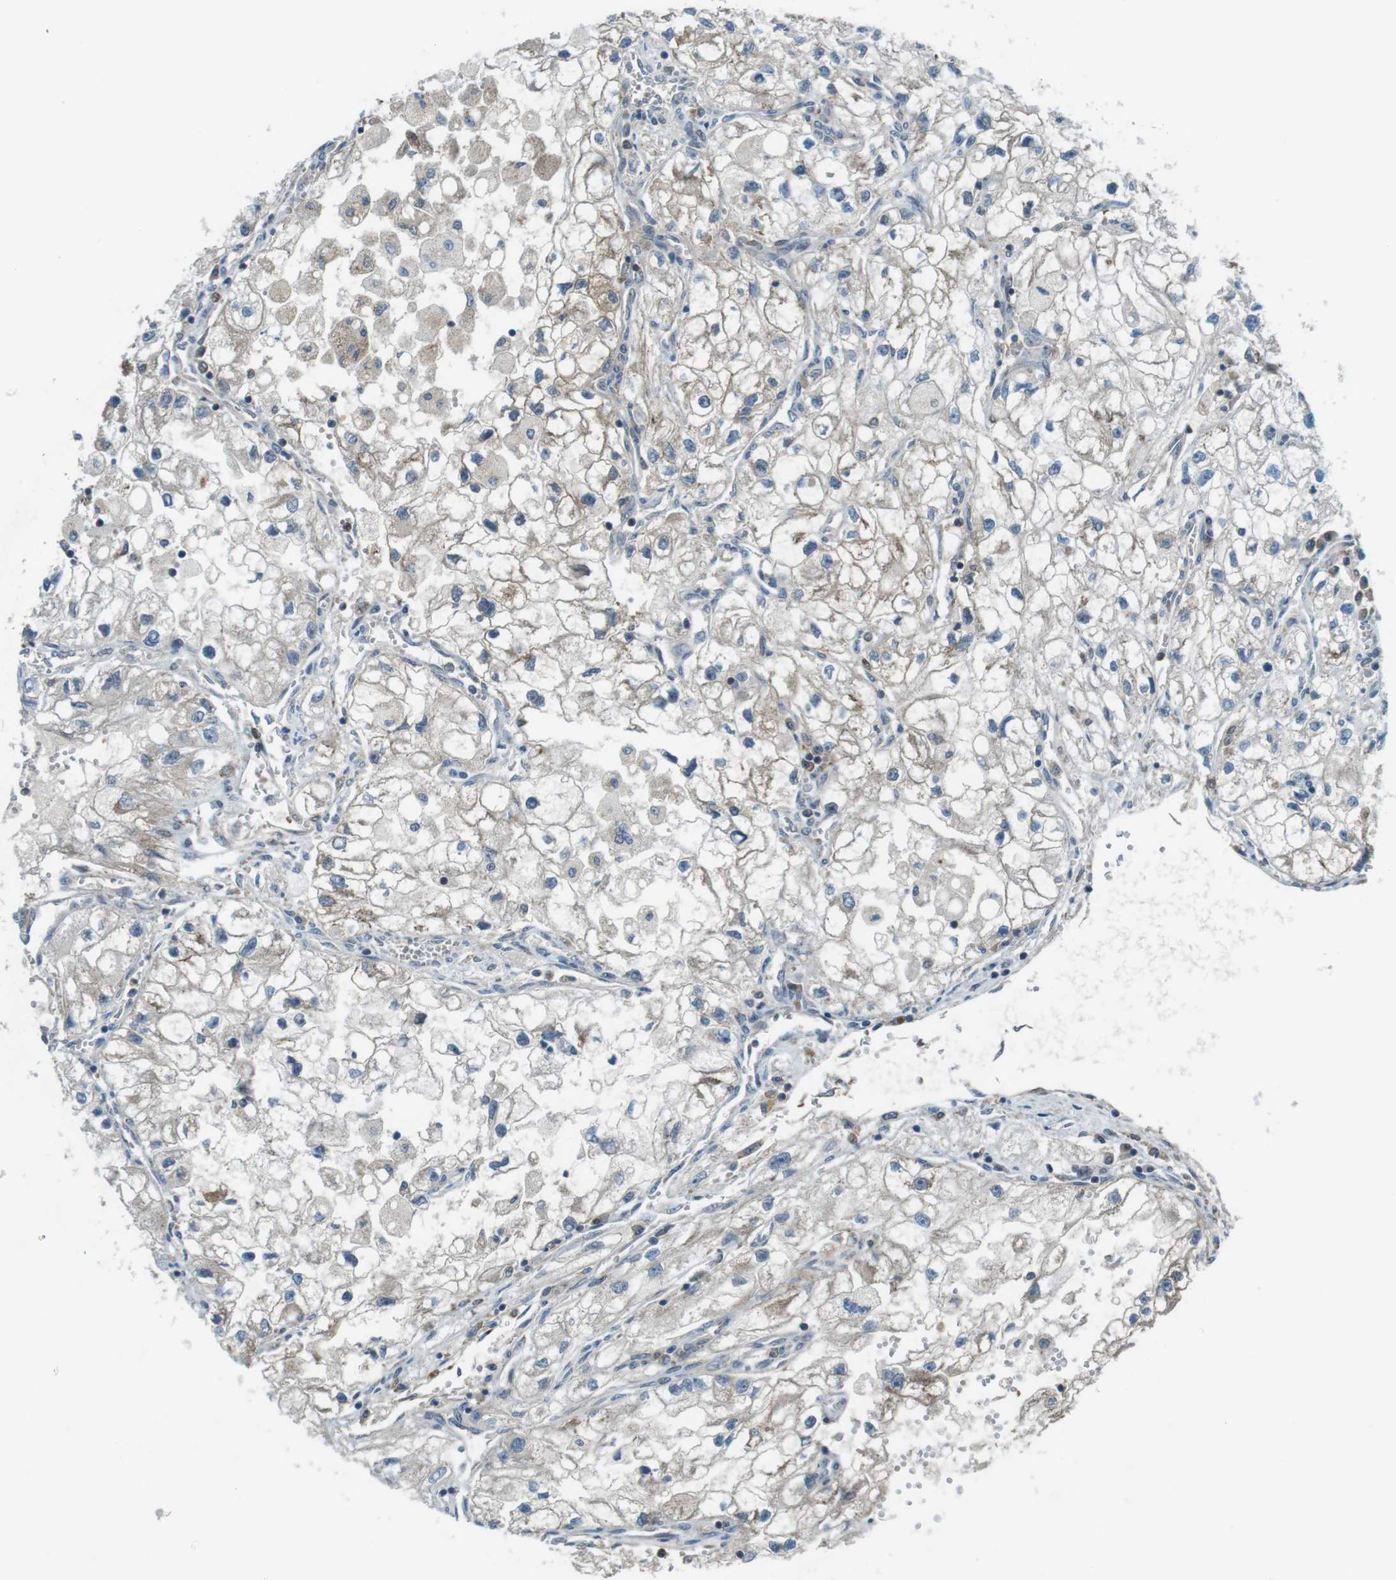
{"staining": {"intensity": "weak", "quantity": "25%-75%", "location": "cytoplasmic/membranous"}, "tissue": "renal cancer", "cell_type": "Tumor cells", "image_type": "cancer", "snomed": [{"axis": "morphology", "description": "Adenocarcinoma, NOS"}, {"axis": "topography", "description": "Kidney"}], "caption": "DAB (3,3'-diaminobenzidine) immunohistochemical staining of renal cancer (adenocarcinoma) shows weak cytoplasmic/membranous protein expression in about 25%-75% of tumor cells.", "gene": "LRRC3B", "patient": {"sex": "female", "age": 70}}